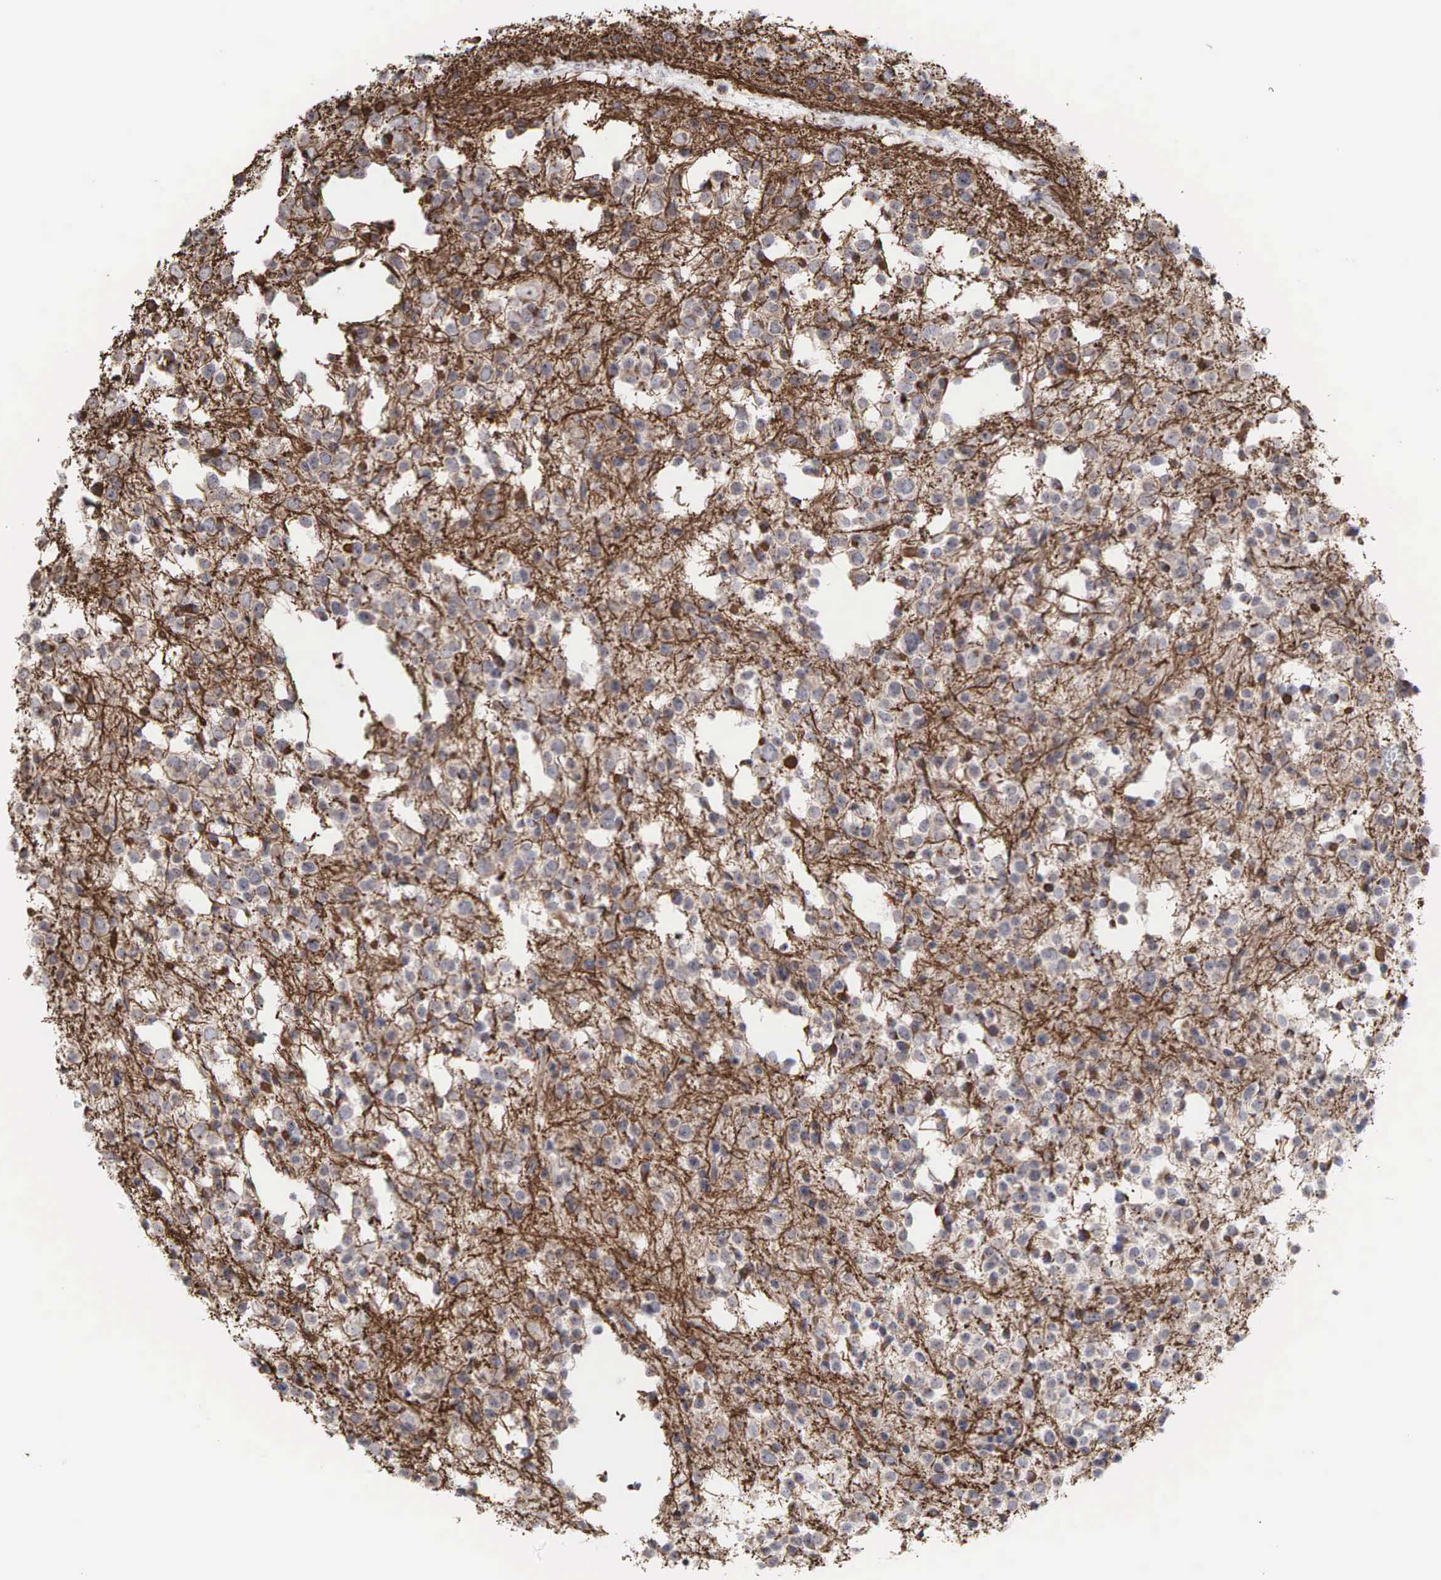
{"staining": {"intensity": "moderate", "quantity": "<25%", "location": "nuclear"}, "tissue": "glioma", "cell_type": "Tumor cells", "image_type": "cancer", "snomed": [{"axis": "morphology", "description": "Glioma, malignant, Low grade"}, {"axis": "topography", "description": "Brain"}], "caption": "Protein expression analysis of glioma shows moderate nuclear positivity in approximately <25% of tumor cells.", "gene": "DKC1", "patient": {"sex": "female", "age": 36}}